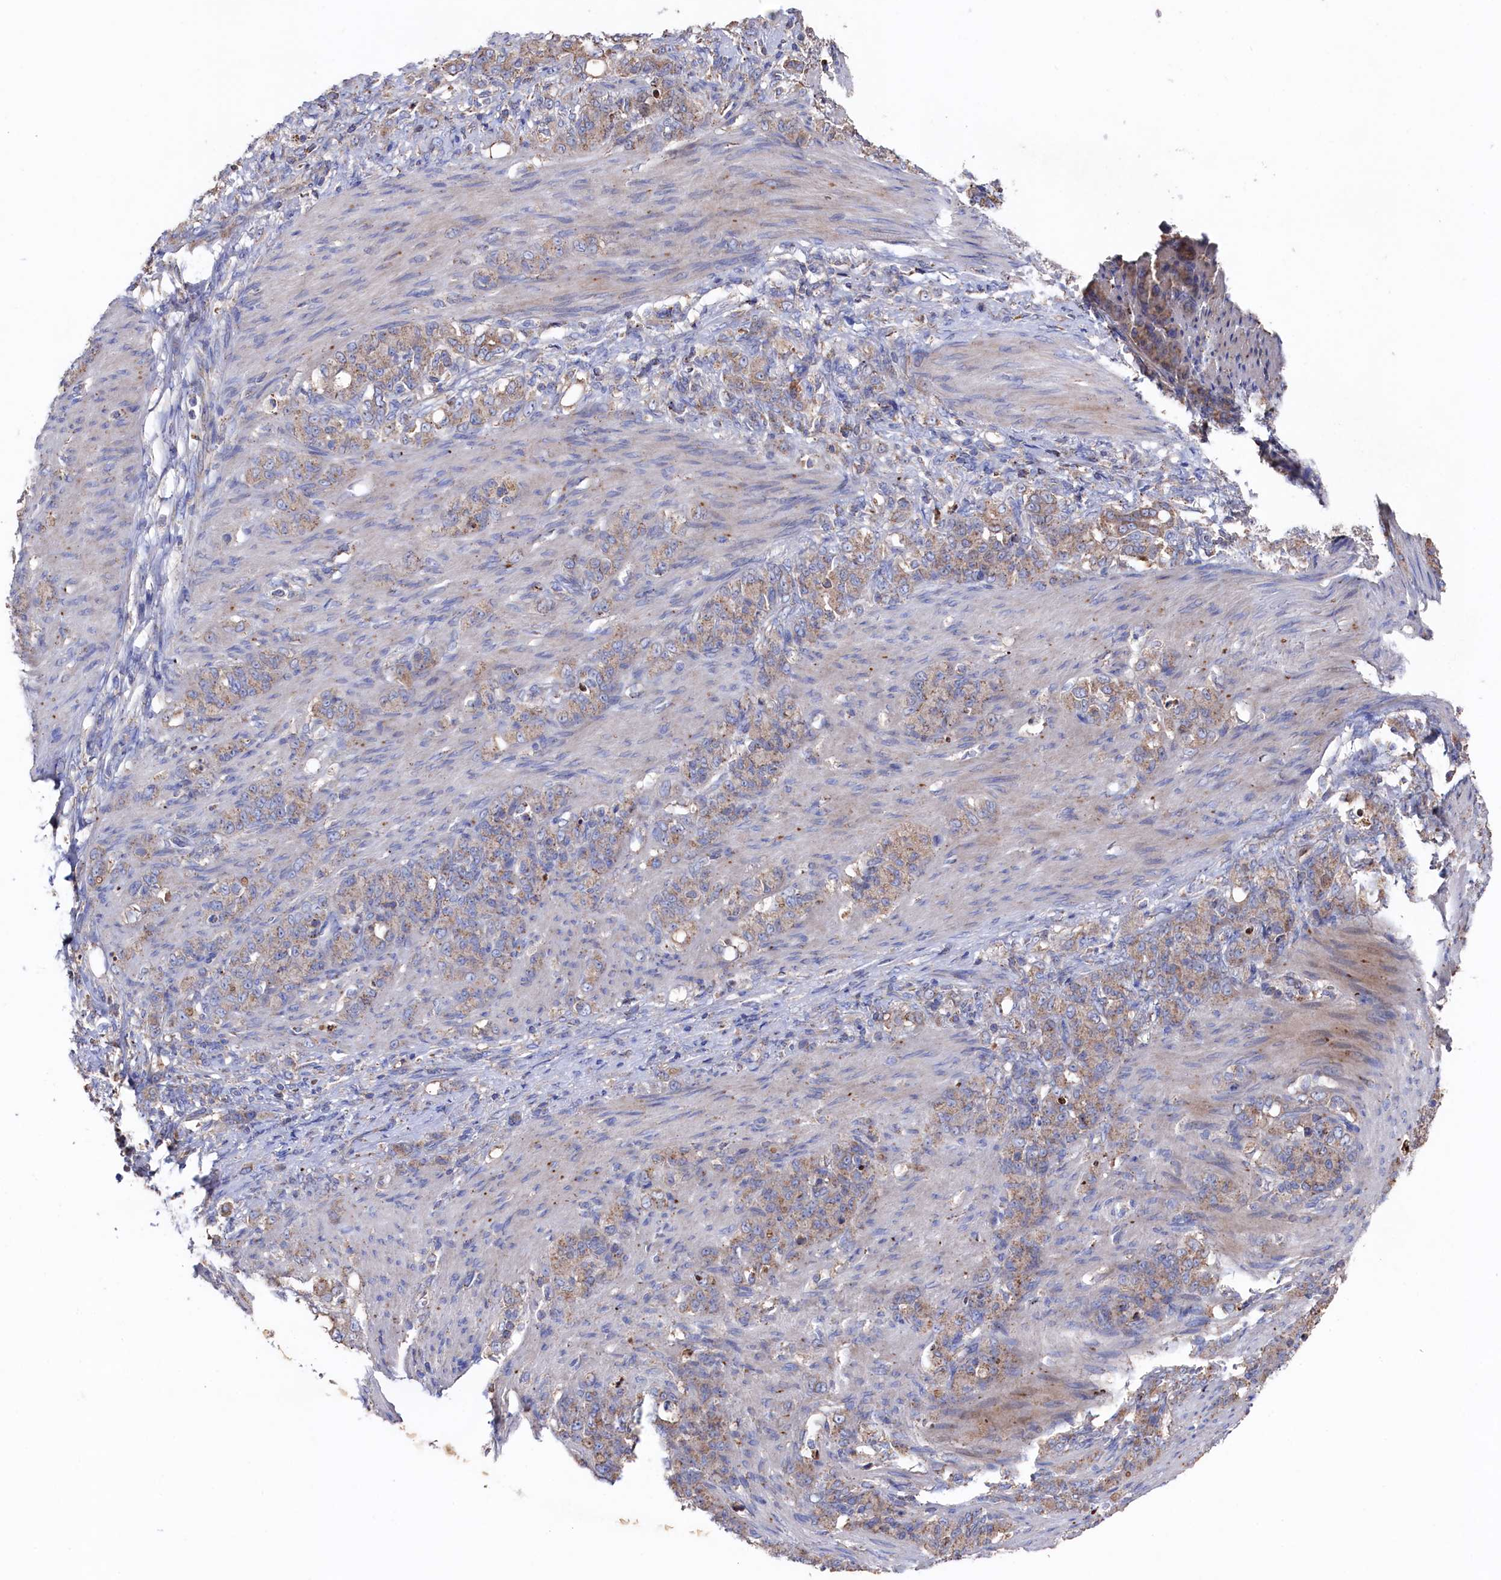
{"staining": {"intensity": "weak", "quantity": ">75%", "location": "cytoplasmic/membranous"}, "tissue": "stomach cancer", "cell_type": "Tumor cells", "image_type": "cancer", "snomed": [{"axis": "morphology", "description": "Adenocarcinoma, NOS"}, {"axis": "topography", "description": "Stomach"}], "caption": "Adenocarcinoma (stomach) stained with immunohistochemistry (IHC) demonstrates weak cytoplasmic/membranous expression in approximately >75% of tumor cells.", "gene": "TK2", "patient": {"sex": "female", "age": 79}}